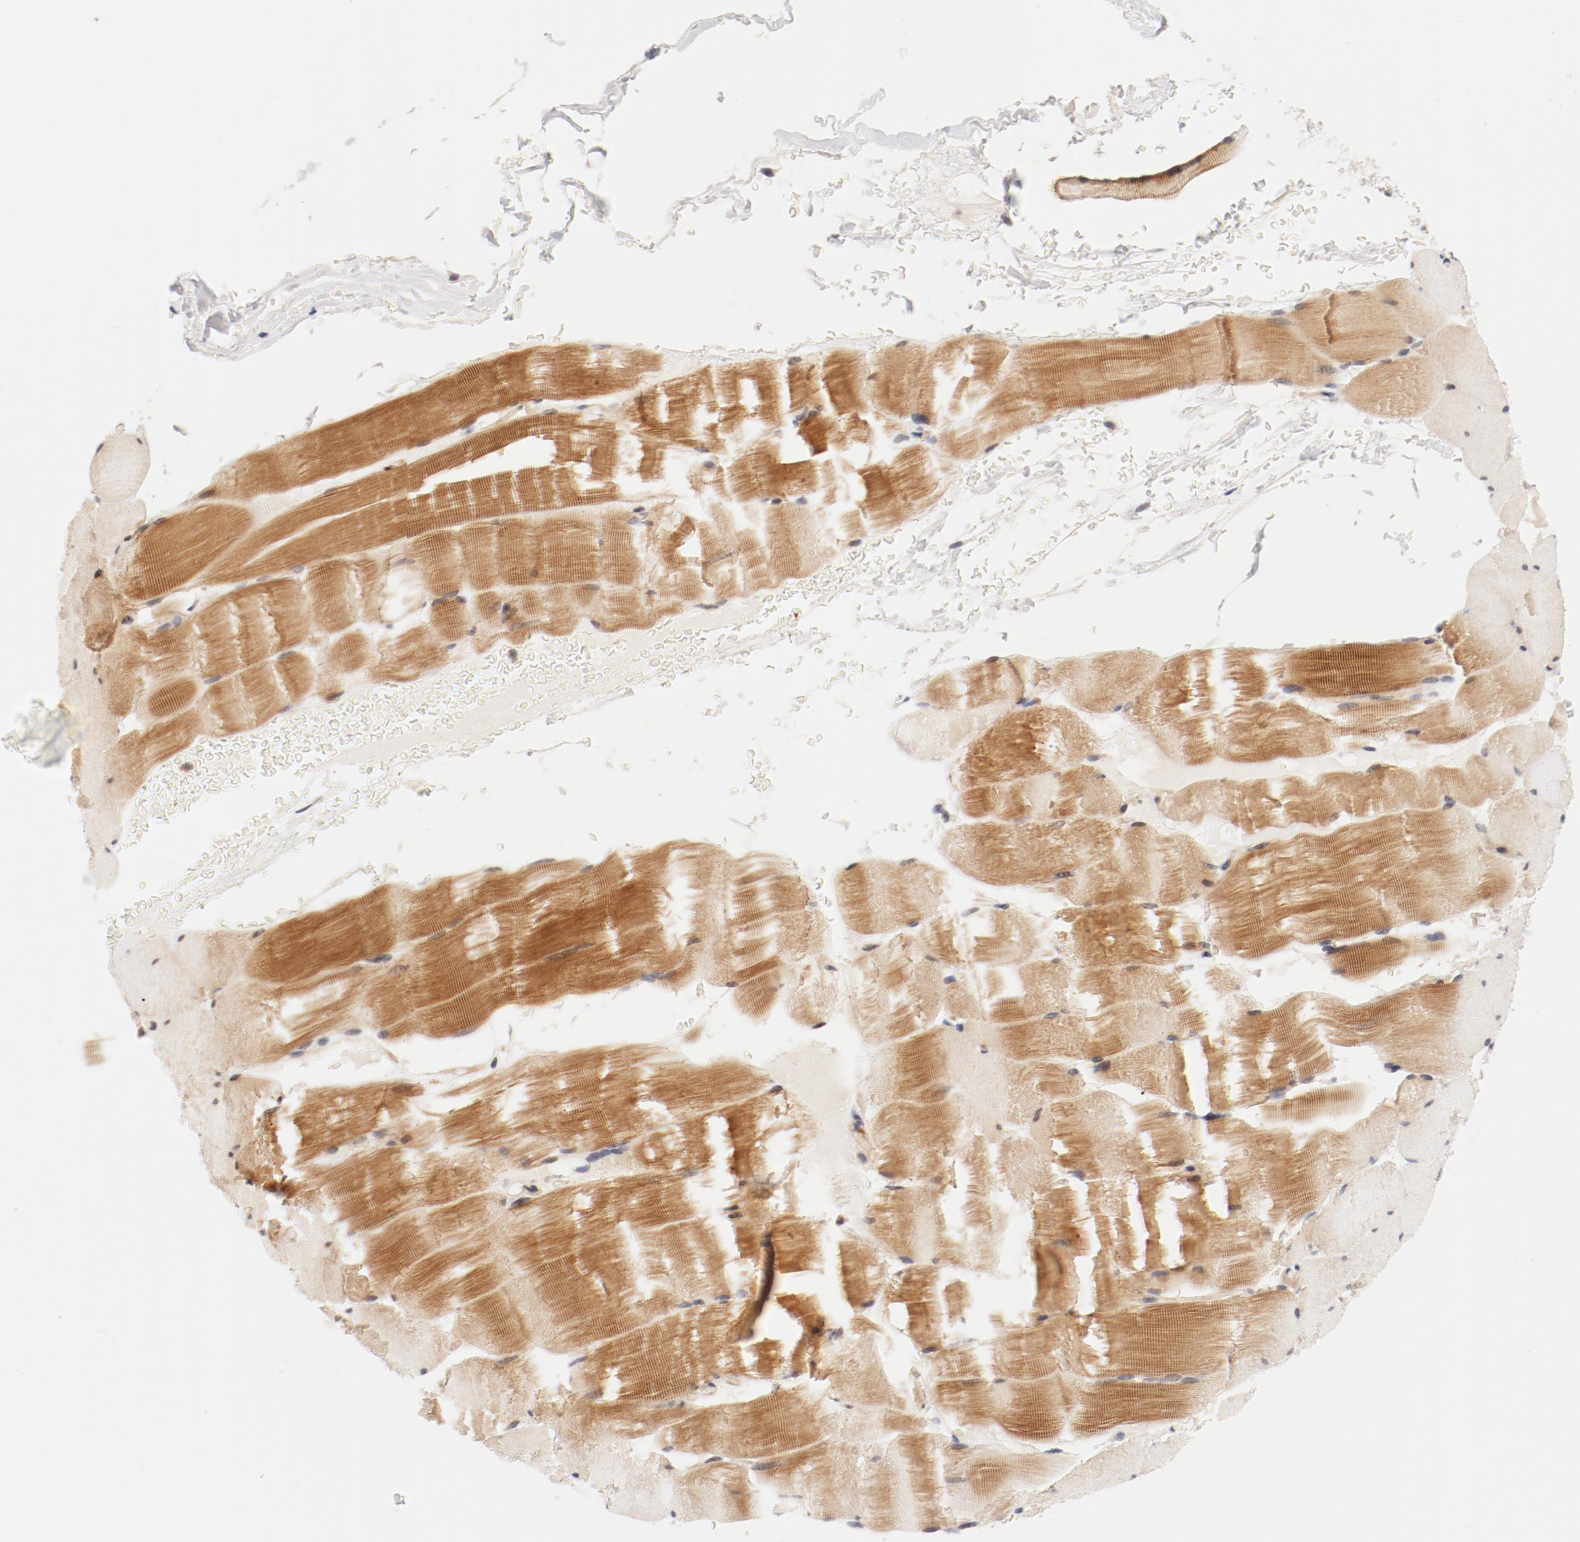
{"staining": {"intensity": "moderate", "quantity": "25%-75%", "location": "cytoplasmic/membranous"}, "tissue": "skeletal muscle", "cell_type": "Myocytes", "image_type": "normal", "snomed": [{"axis": "morphology", "description": "Normal tissue, NOS"}, {"axis": "topography", "description": "Skeletal muscle"}], "caption": "DAB (3,3'-diaminobenzidine) immunohistochemical staining of benign skeletal muscle displays moderate cytoplasmic/membranous protein positivity in about 25%-75% of myocytes.", "gene": "ZNF267", "patient": {"sex": "male", "age": 62}}